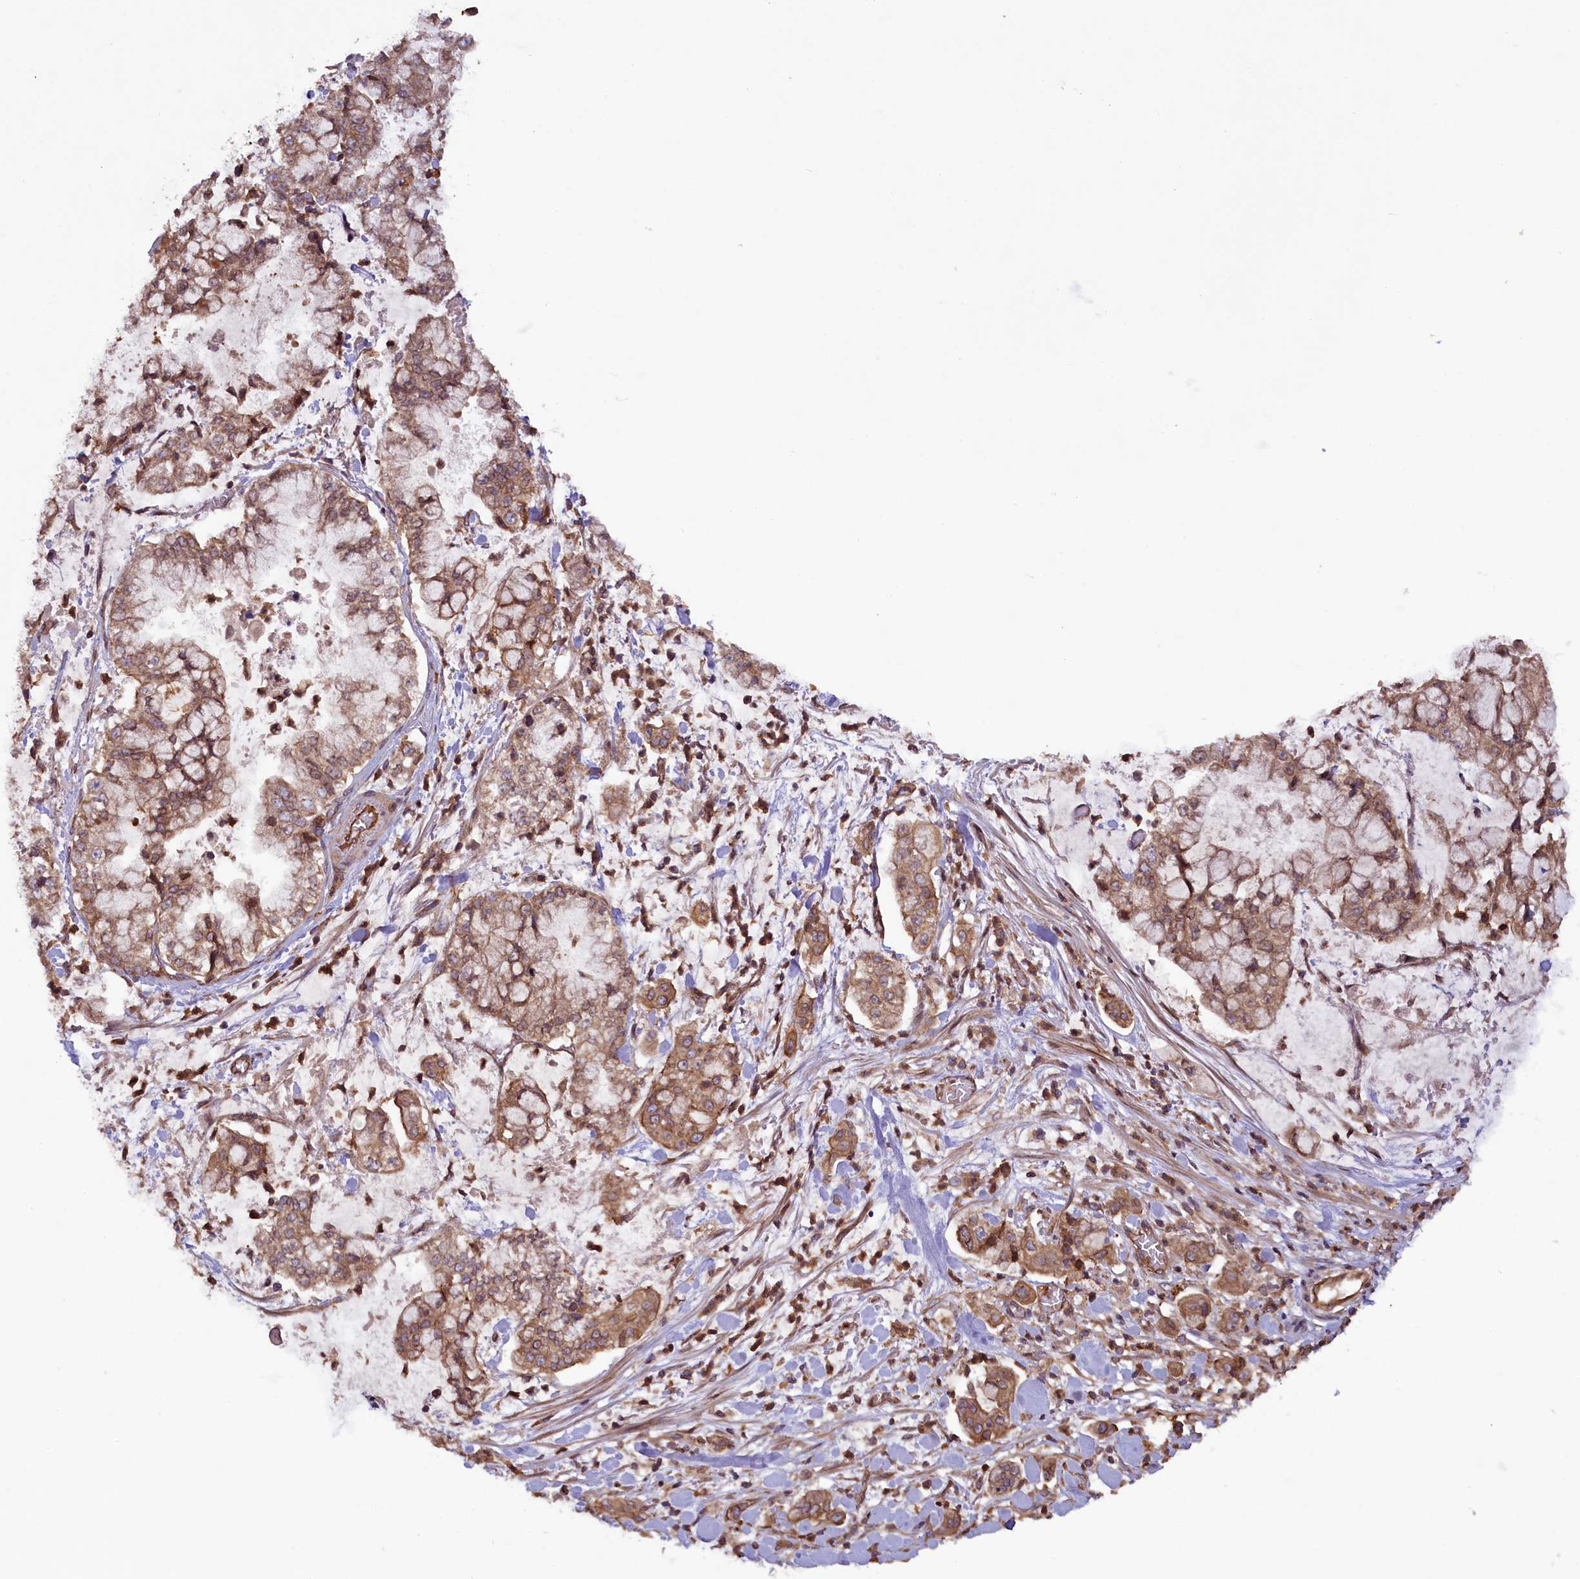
{"staining": {"intensity": "moderate", "quantity": ">75%", "location": "cytoplasmic/membranous"}, "tissue": "stomach cancer", "cell_type": "Tumor cells", "image_type": "cancer", "snomed": [{"axis": "morphology", "description": "Adenocarcinoma, NOS"}, {"axis": "topography", "description": "Stomach"}], "caption": "A brown stain labels moderate cytoplasmic/membranous staining of a protein in adenocarcinoma (stomach) tumor cells. The protein is stained brown, and the nuclei are stained in blue (DAB IHC with brightfield microscopy, high magnification).", "gene": "CCDC125", "patient": {"sex": "male", "age": 76}}